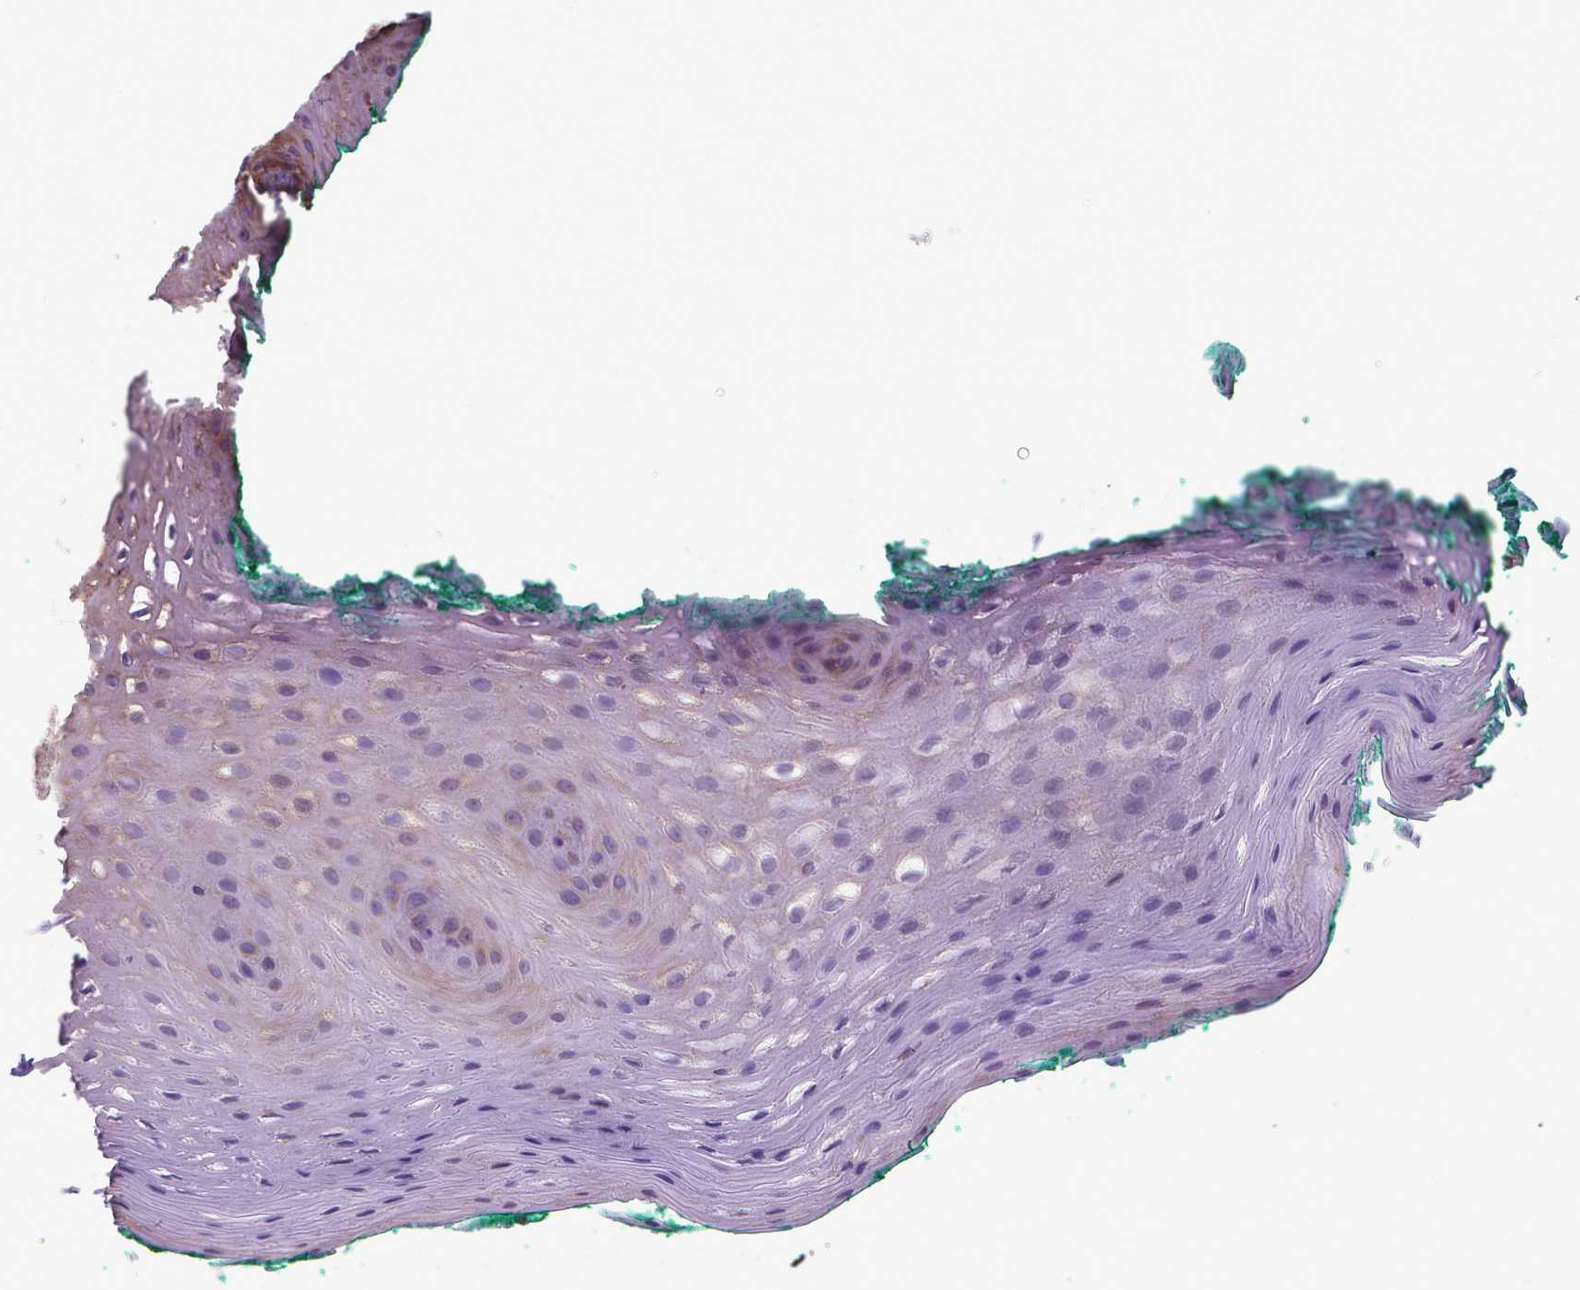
{"staining": {"intensity": "weak", "quantity": ">75%", "location": "cytoplasmic/membranous"}, "tissue": "oral mucosa", "cell_type": "Squamous epithelial cells", "image_type": "normal", "snomed": [{"axis": "morphology", "description": "Normal tissue, NOS"}, {"axis": "morphology", "description": "Squamous cell carcinoma, NOS"}, {"axis": "topography", "description": "Oral tissue"}, {"axis": "topography", "description": "Head-Neck"}], "caption": "Human oral mucosa stained for a protein (brown) demonstrates weak cytoplasmic/membranous positive expression in about >75% of squamous epithelial cells.", "gene": "RPL6", "patient": {"sex": "male", "age": 78}}